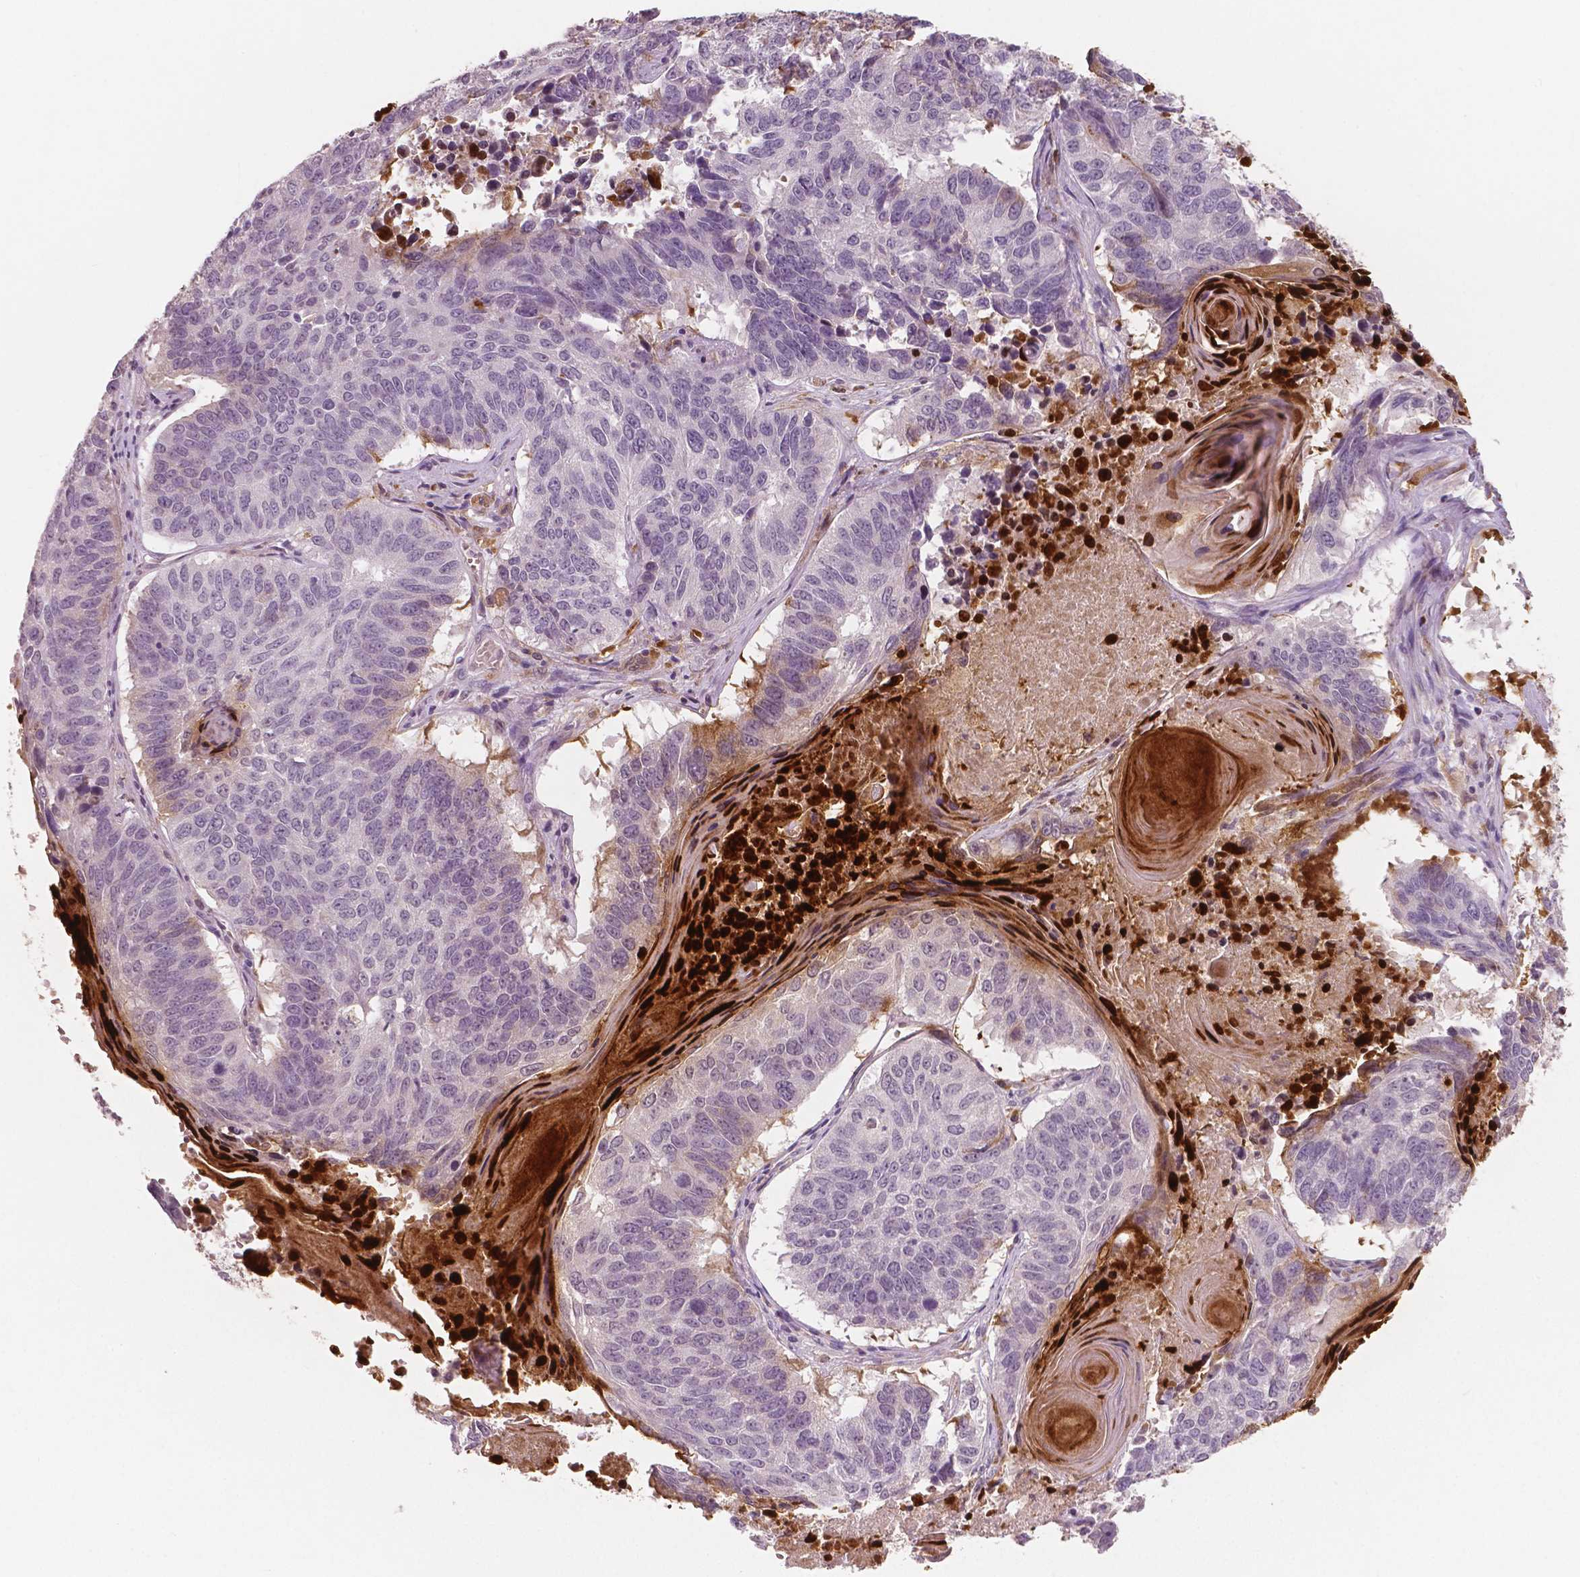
{"staining": {"intensity": "negative", "quantity": "none", "location": "none"}, "tissue": "lung cancer", "cell_type": "Tumor cells", "image_type": "cancer", "snomed": [{"axis": "morphology", "description": "Squamous cell carcinoma, NOS"}, {"axis": "topography", "description": "Lung"}], "caption": "This is a histopathology image of immunohistochemistry staining of lung cancer (squamous cell carcinoma), which shows no positivity in tumor cells.", "gene": "RNASE7", "patient": {"sex": "male", "age": 73}}